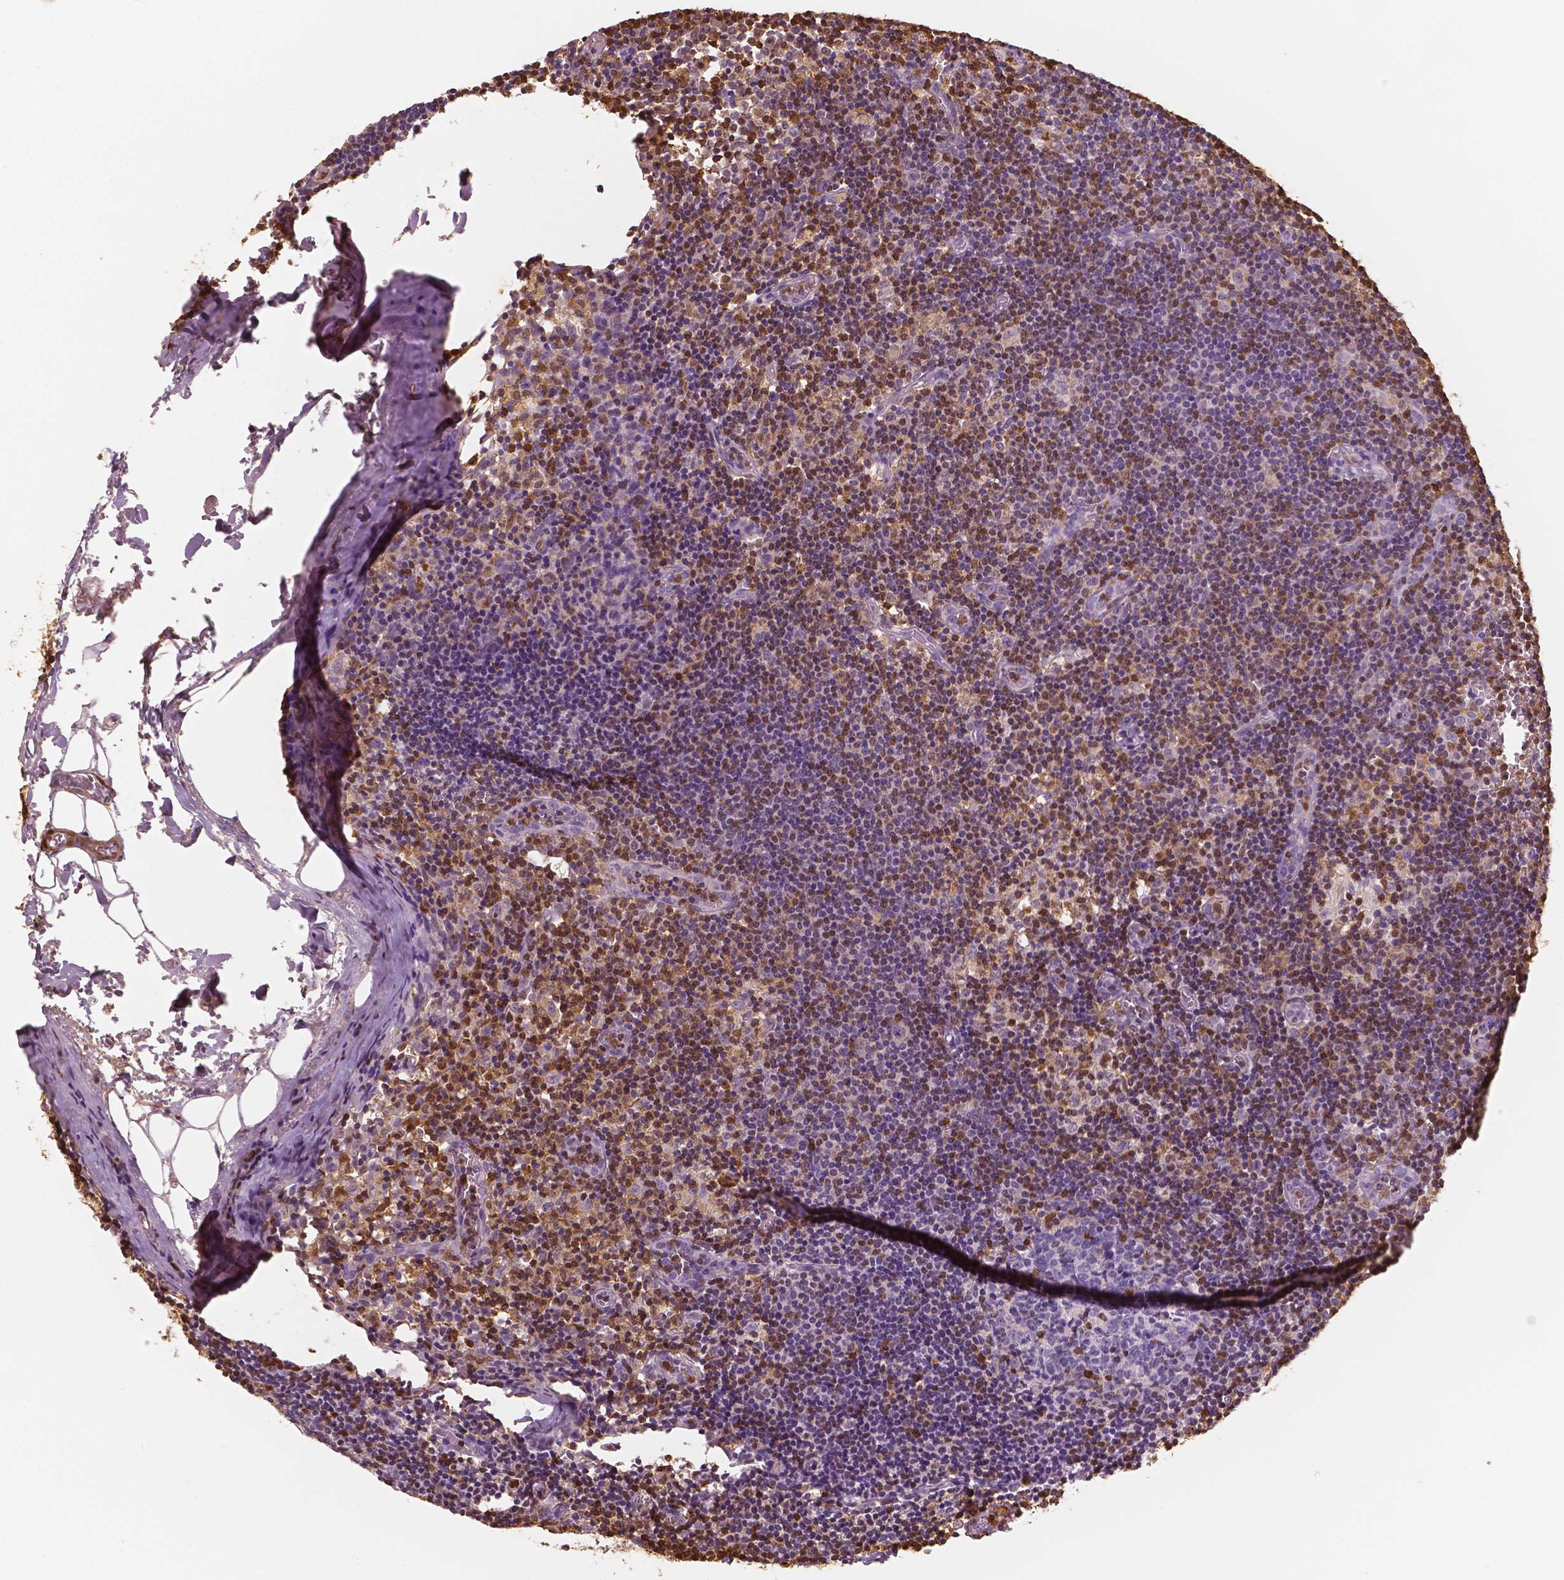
{"staining": {"intensity": "moderate", "quantity": "<25%", "location": "cytoplasmic/membranous"}, "tissue": "lymph node", "cell_type": "Germinal center cells", "image_type": "normal", "snomed": [{"axis": "morphology", "description": "Normal tissue, NOS"}, {"axis": "topography", "description": "Lymph node"}], "caption": "About <25% of germinal center cells in normal human lymph node reveal moderate cytoplasmic/membranous protein expression as visualized by brown immunohistochemical staining.", "gene": "S100A4", "patient": {"sex": "female", "age": 52}}